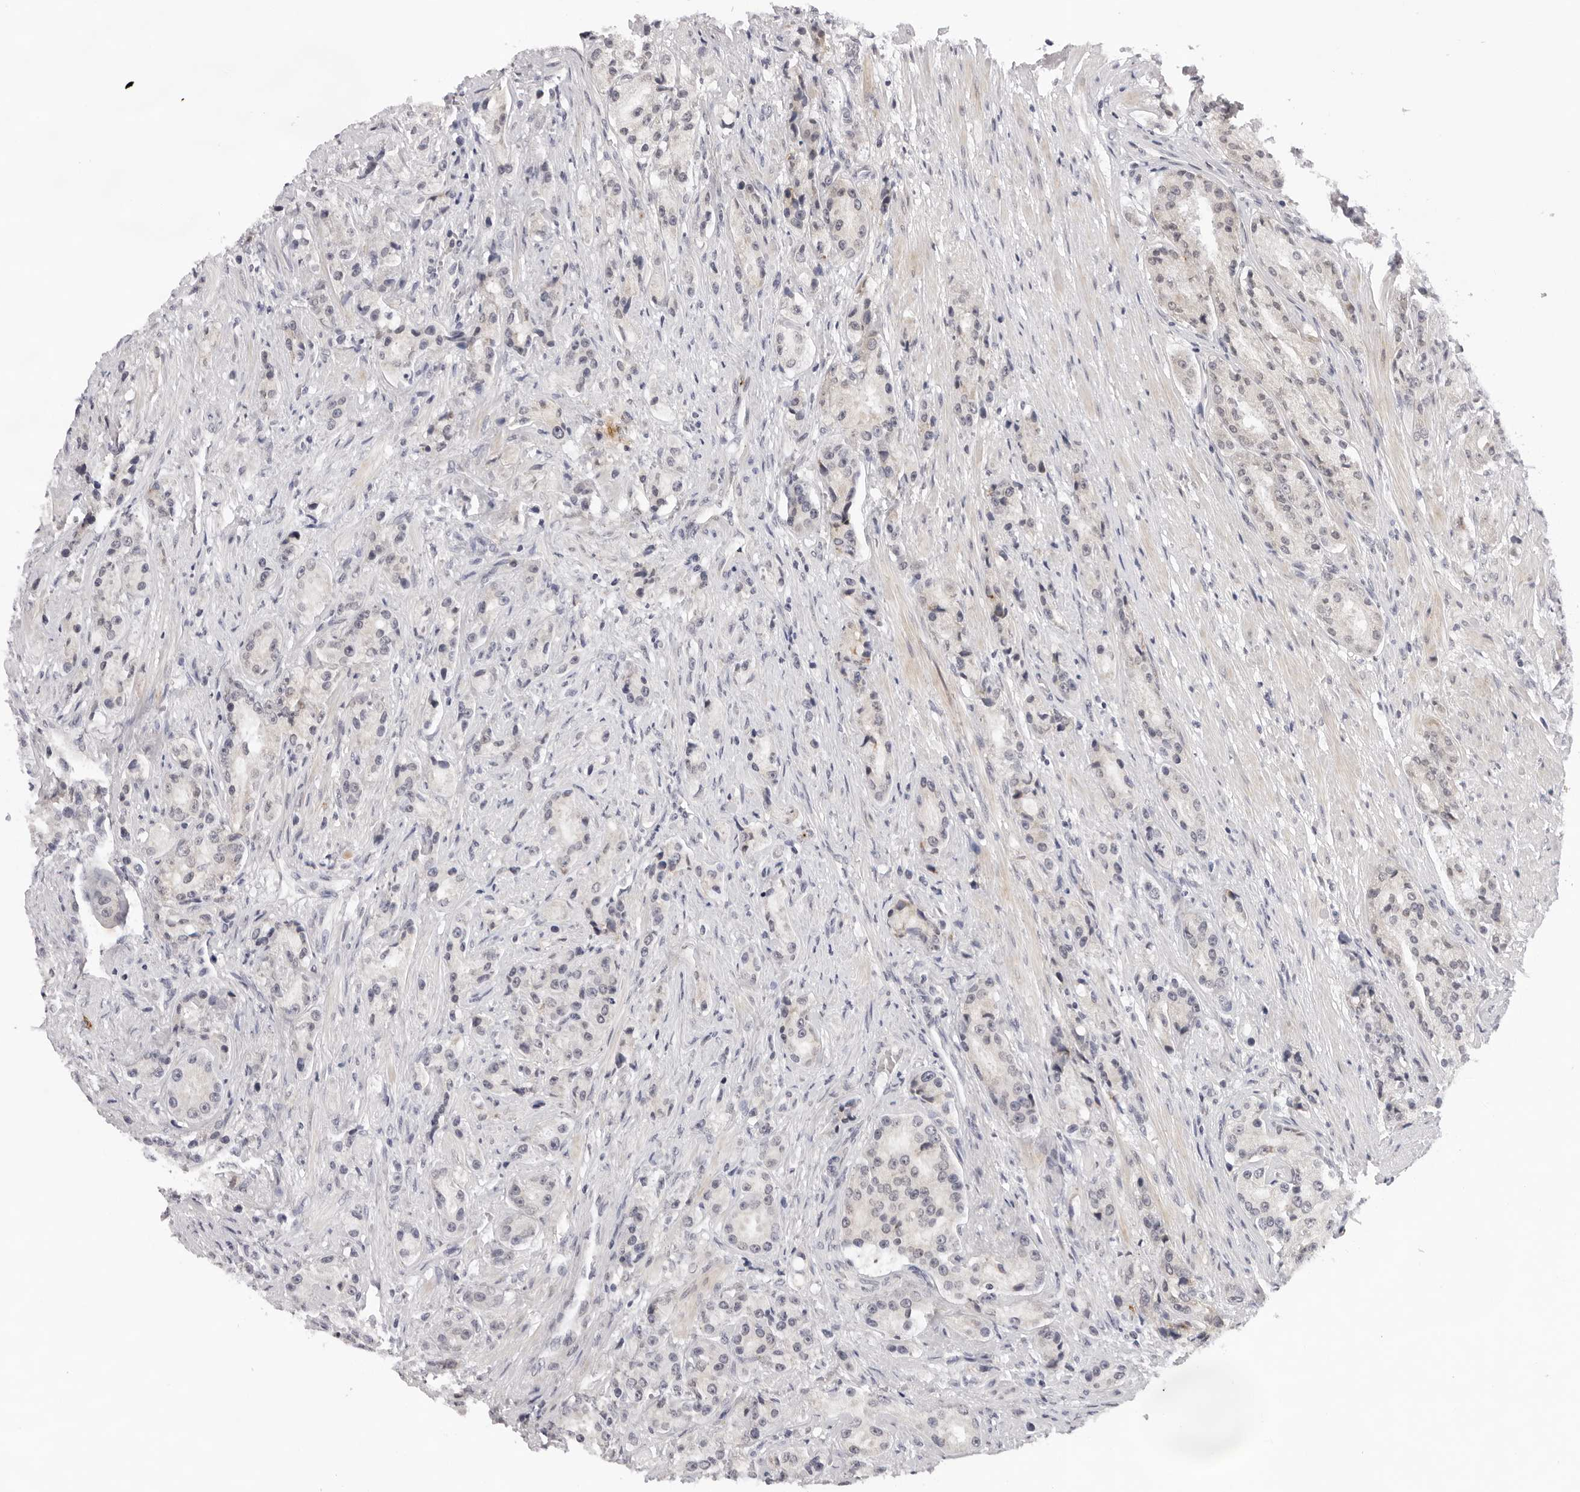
{"staining": {"intensity": "negative", "quantity": "none", "location": "none"}, "tissue": "prostate cancer", "cell_type": "Tumor cells", "image_type": "cancer", "snomed": [{"axis": "morphology", "description": "Adenocarcinoma, High grade"}, {"axis": "topography", "description": "Prostate"}], "caption": "The image shows no significant positivity in tumor cells of prostate cancer (high-grade adenocarcinoma). (Brightfield microscopy of DAB immunohistochemistry at high magnification).", "gene": "IL17RA", "patient": {"sex": "male", "age": 60}}